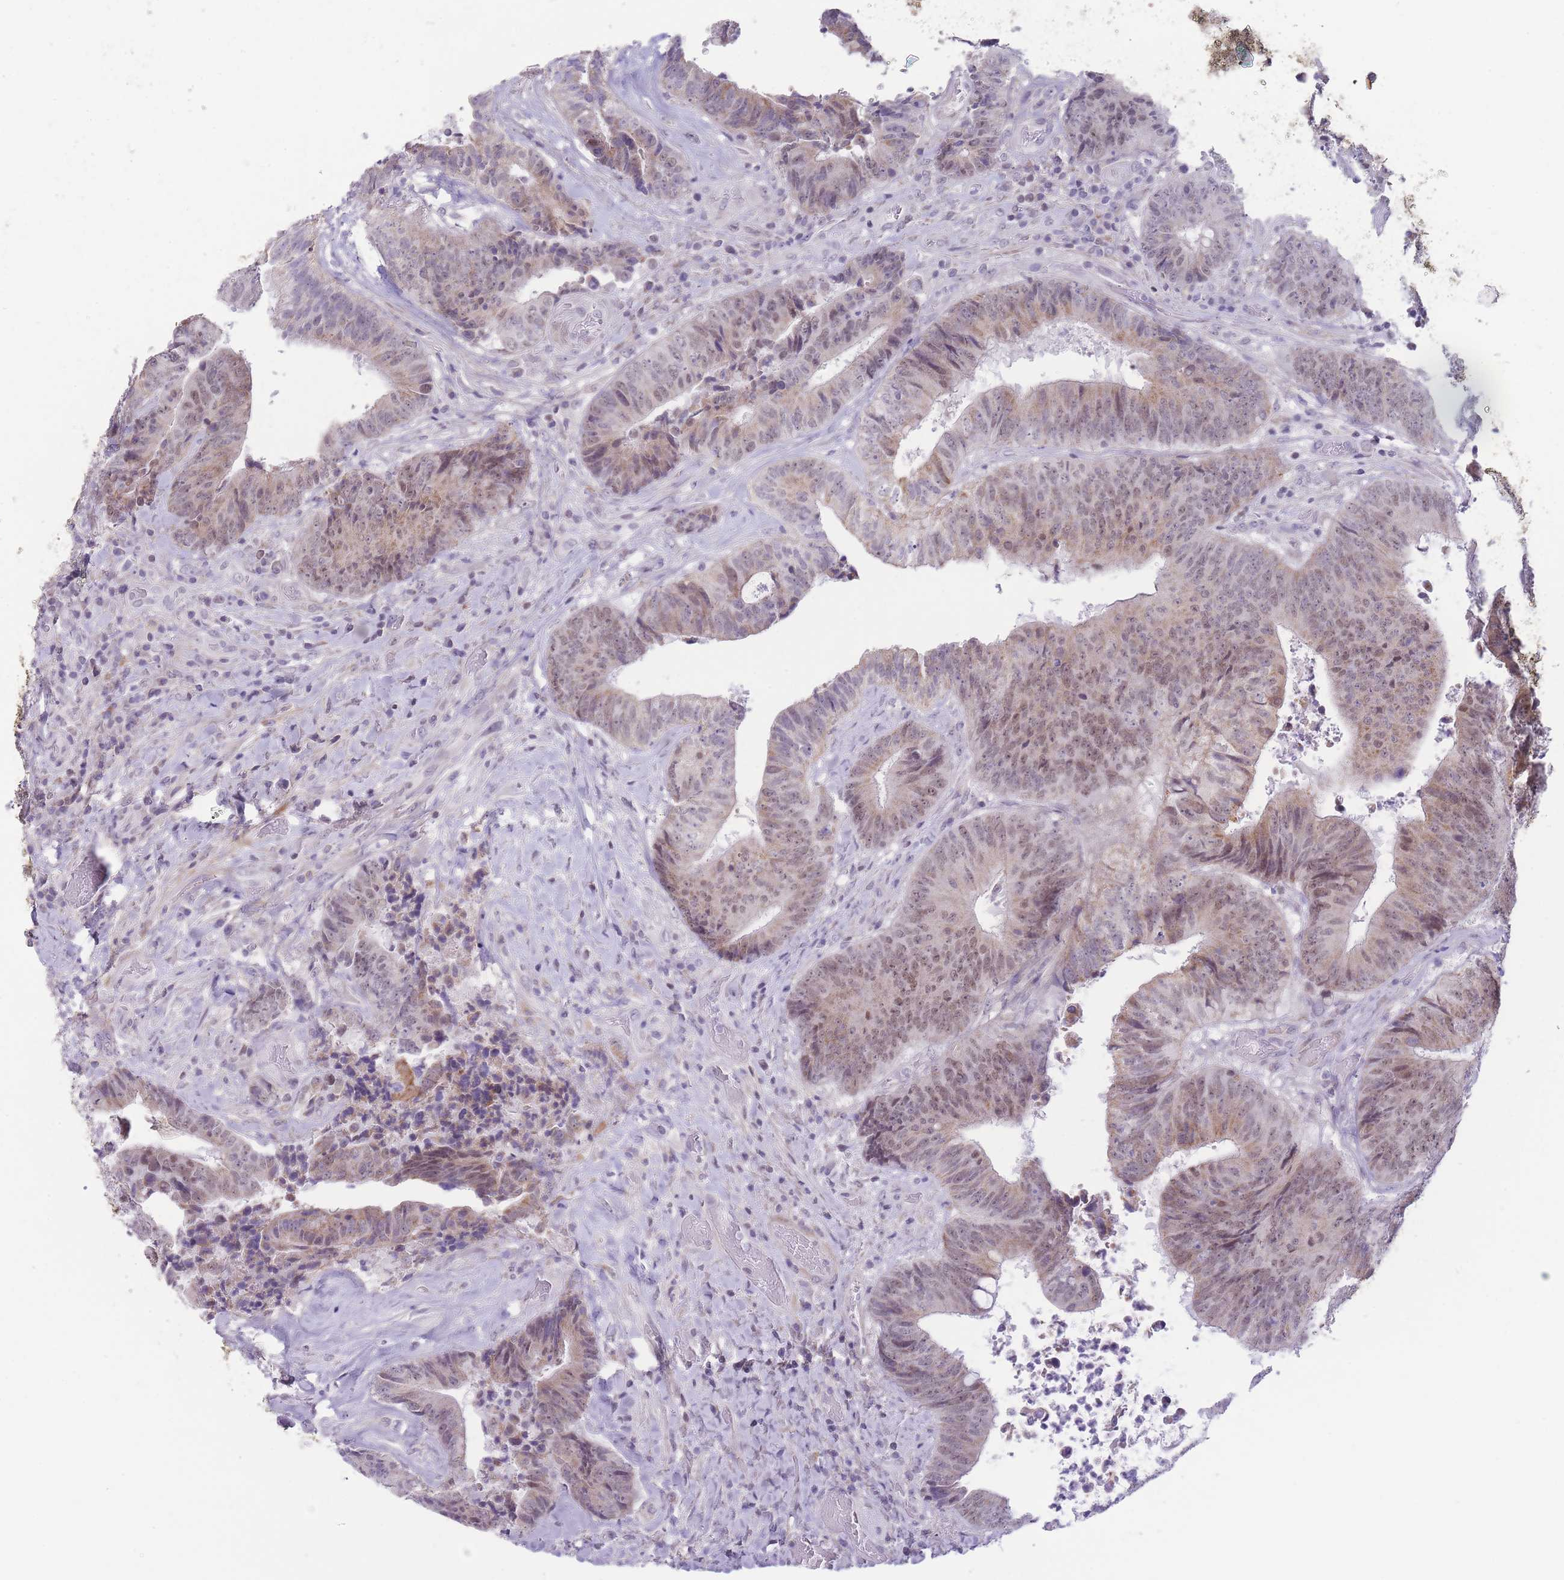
{"staining": {"intensity": "weak", "quantity": ">75%", "location": "nuclear"}, "tissue": "colorectal cancer", "cell_type": "Tumor cells", "image_type": "cancer", "snomed": [{"axis": "morphology", "description": "Adenocarcinoma, NOS"}, {"axis": "topography", "description": "Rectum"}], "caption": "Protein staining of colorectal adenocarcinoma tissue displays weak nuclear expression in approximately >75% of tumor cells. (Brightfield microscopy of DAB IHC at high magnification).", "gene": "ZBTB24", "patient": {"sex": "male", "age": 72}}